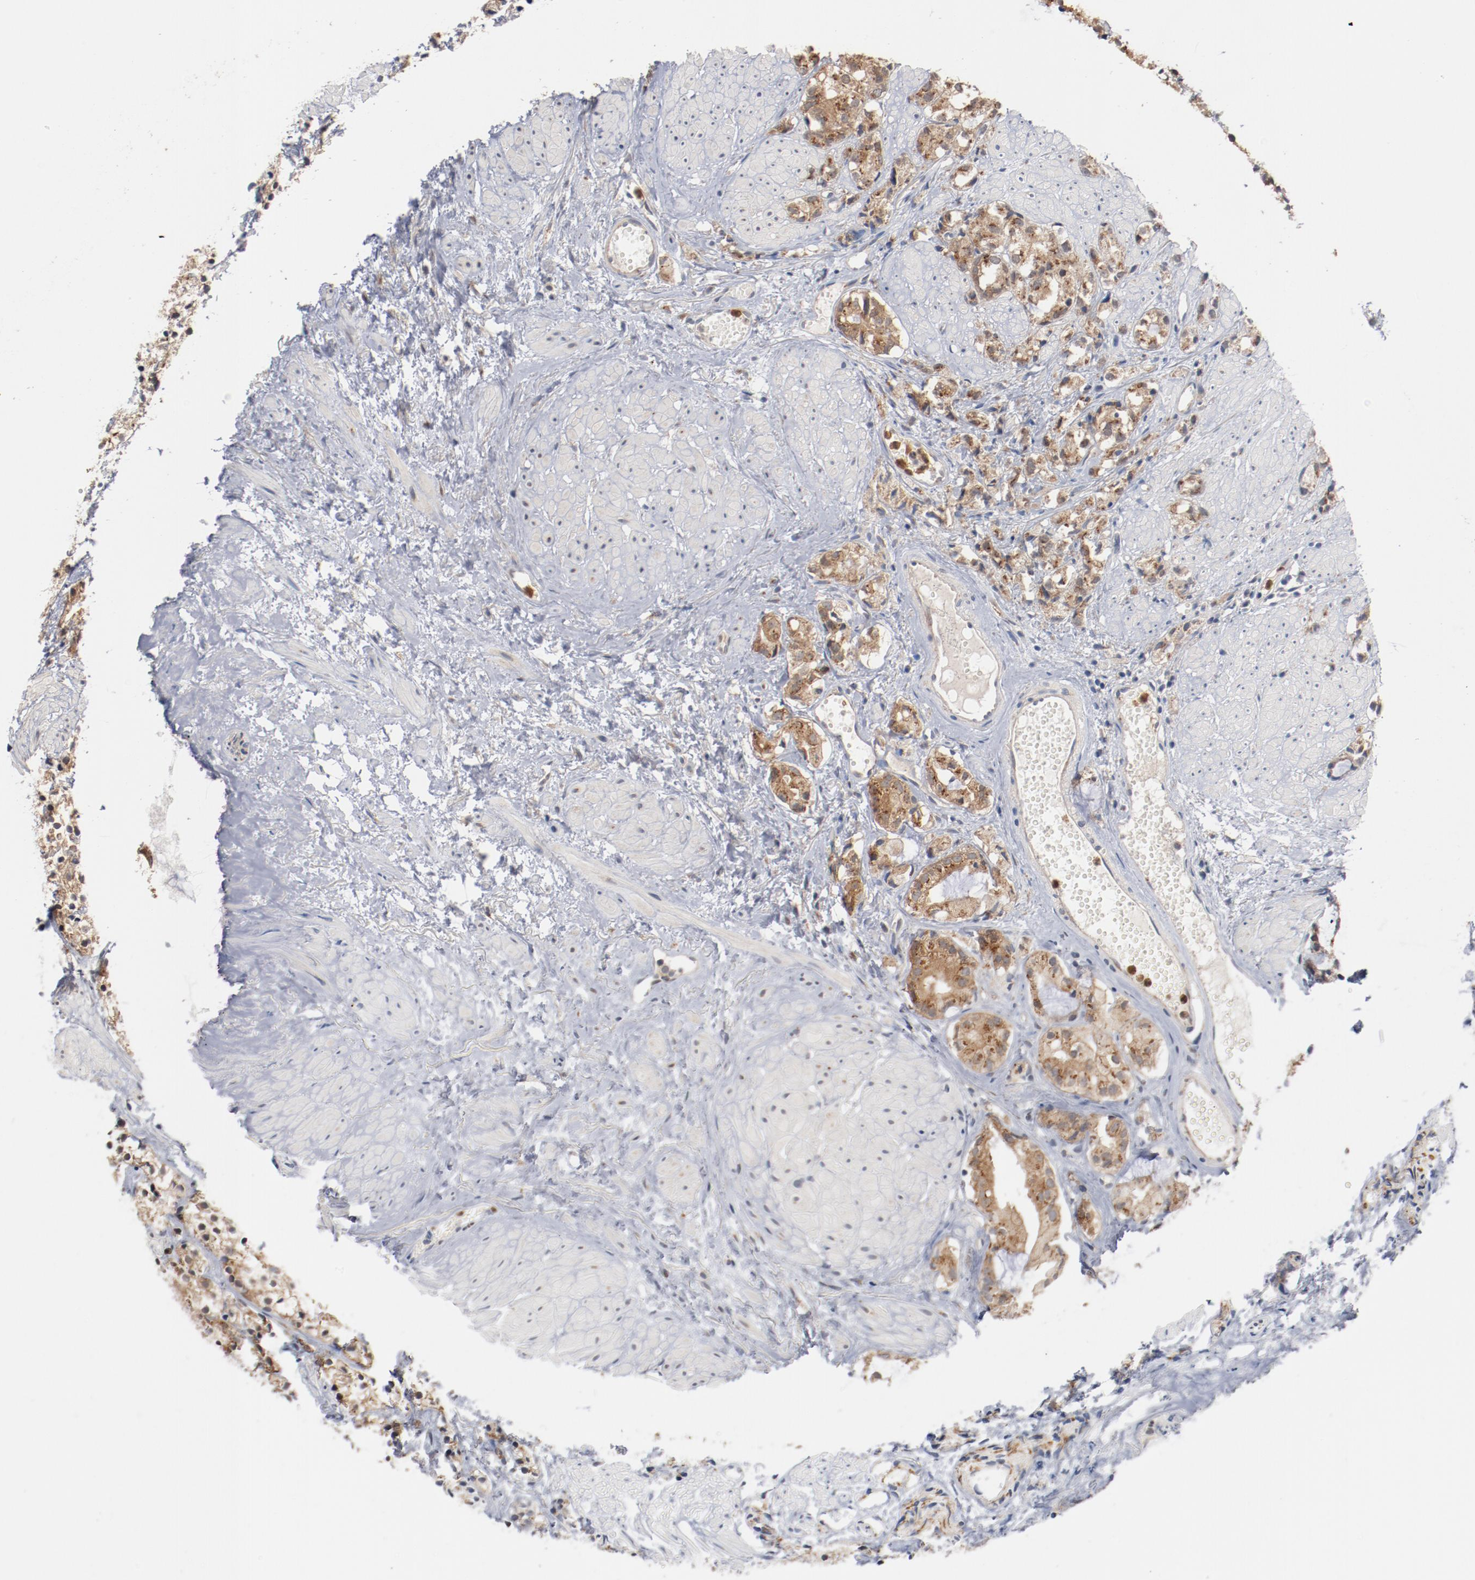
{"staining": {"intensity": "moderate", "quantity": ">75%", "location": "cytoplasmic/membranous"}, "tissue": "prostate cancer", "cell_type": "Tumor cells", "image_type": "cancer", "snomed": [{"axis": "morphology", "description": "Adenocarcinoma, High grade"}, {"axis": "topography", "description": "Prostate"}], "caption": "High-grade adenocarcinoma (prostate) stained with immunohistochemistry (IHC) exhibits moderate cytoplasmic/membranous expression in approximately >75% of tumor cells.", "gene": "RNASE11", "patient": {"sex": "male", "age": 85}}